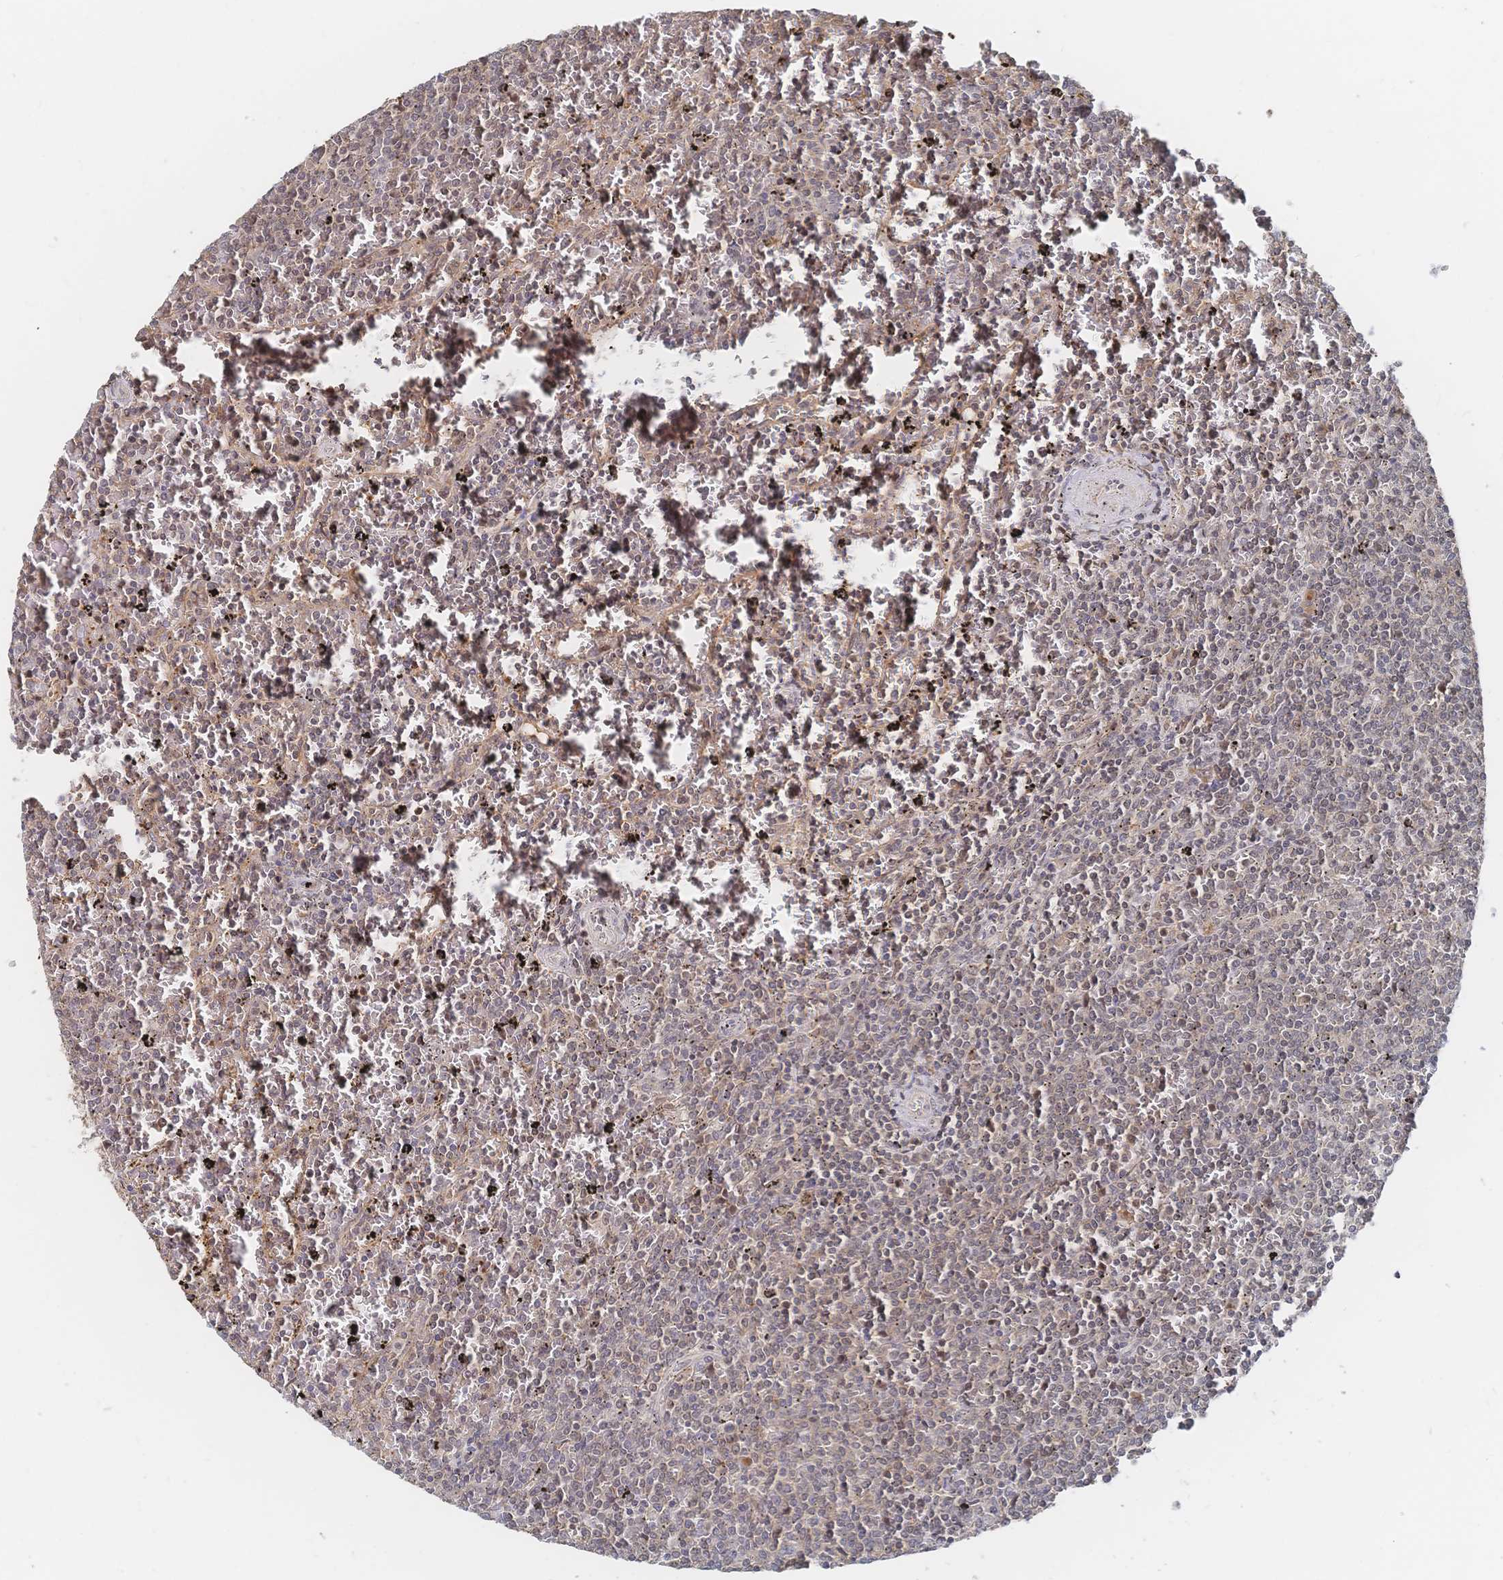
{"staining": {"intensity": "negative", "quantity": "none", "location": "none"}, "tissue": "lymphoma", "cell_type": "Tumor cells", "image_type": "cancer", "snomed": [{"axis": "morphology", "description": "Malignant lymphoma, non-Hodgkin's type, Low grade"}, {"axis": "topography", "description": "Spleen"}], "caption": "High magnification brightfield microscopy of malignant lymphoma, non-Hodgkin's type (low-grade) stained with DAB (brown) and counterstained with hematoxylin (blue): tumor cells show no significant expression.", "gene": "LRP5", "patient": {"sex": "female", "age": 77}}